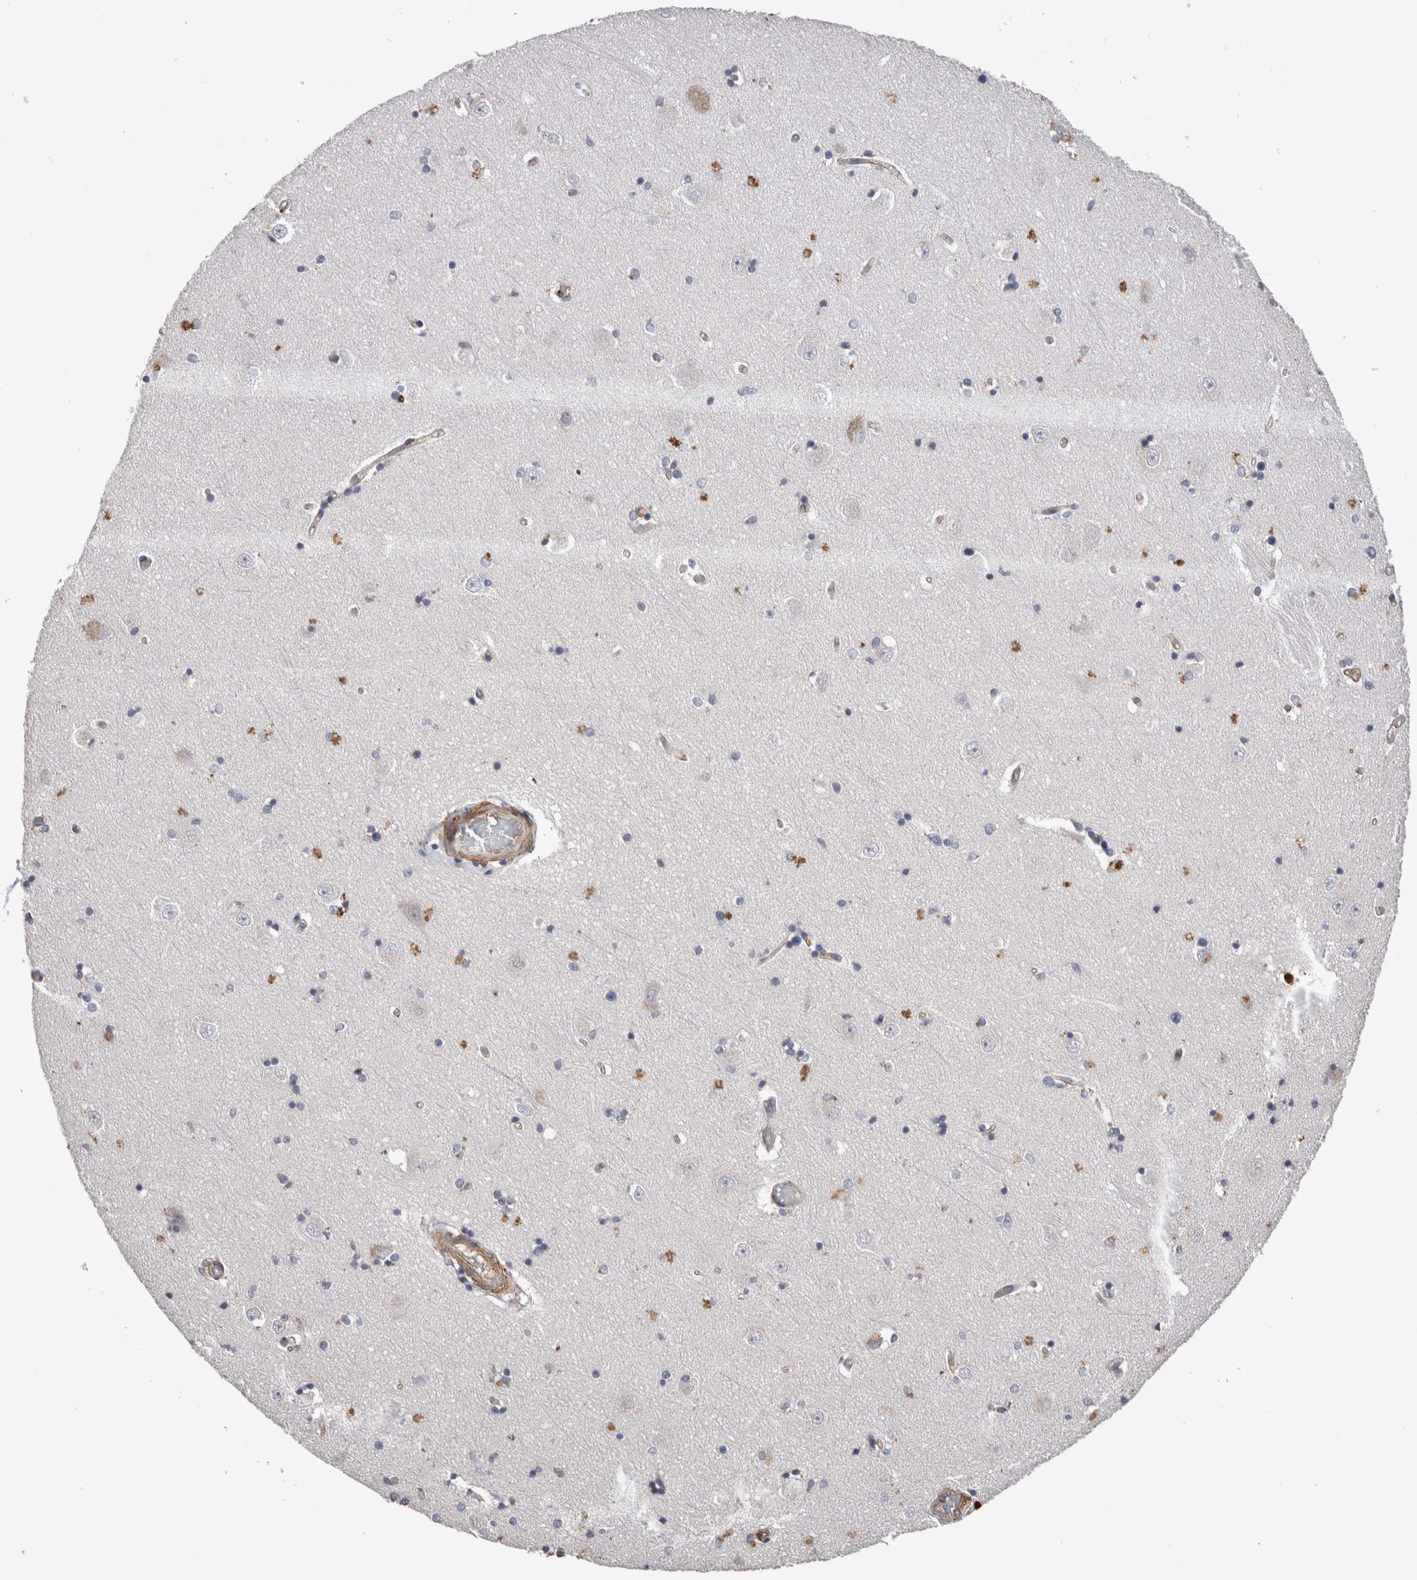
{"staining": {"intensity": "negative", "quantity": "none", "location": "none"}, "tissue": "hippocampus", "cell_type": "Glial cells", "image_type": "normal", "snomed": [{"axis": "morphology", "description": "Normal tissue, NOS"}, {"axis": "topography", "description": "Hippocampus"}], "caption": "Glial cells are negative for brown protein staining in benign hippocampus. (Stains: DAB (3,3'-diaminobenzidine) immunohistochemistry (IHC) with hematoxylin counter stain, Microscopy: brightfield microscopy at high magnification).", "gene": "GCNA", "patient": {"sex": "male", "age": 45}}